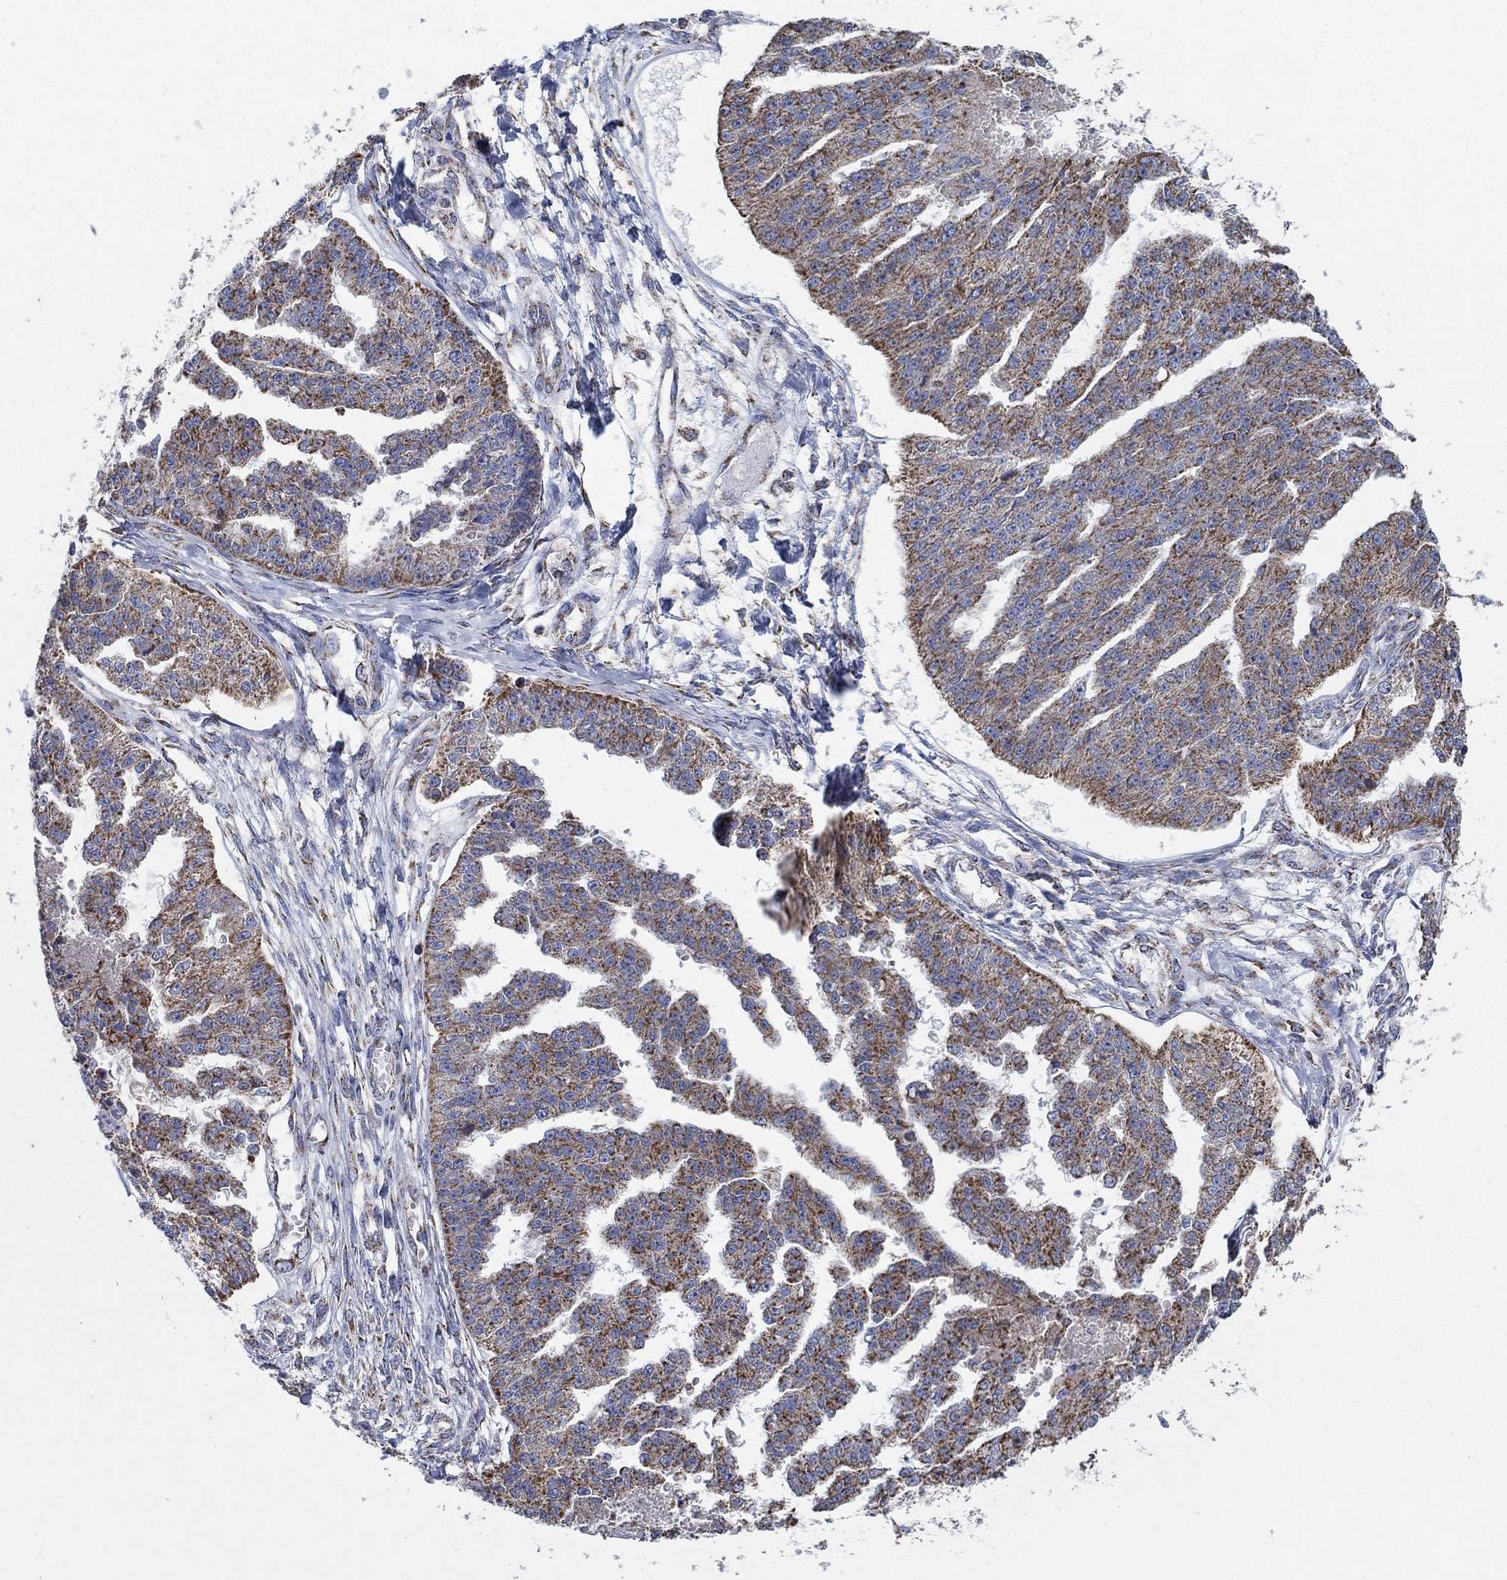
{"staining": {"intensity": "strong", "quantity": "25%-75%", "location": "cytoplasmic/membranous"}, "tissue": "ovarian cancer", "cell_type": "Tumor cells", "image_type": "cancer", "snomed": [{"axis": "morphology", "description": "Cystadenocarcinoma, serous, NOS"}, {"axis": "topography", "description": "Ovary"}], "caption": "A micrograph of ovarian cancer stained for a protein shows strong cytoplasmic/membranous brown staining in tumor cells.", "gene": "C9orf85", "patient": {"sex": "female", "age": 58}}